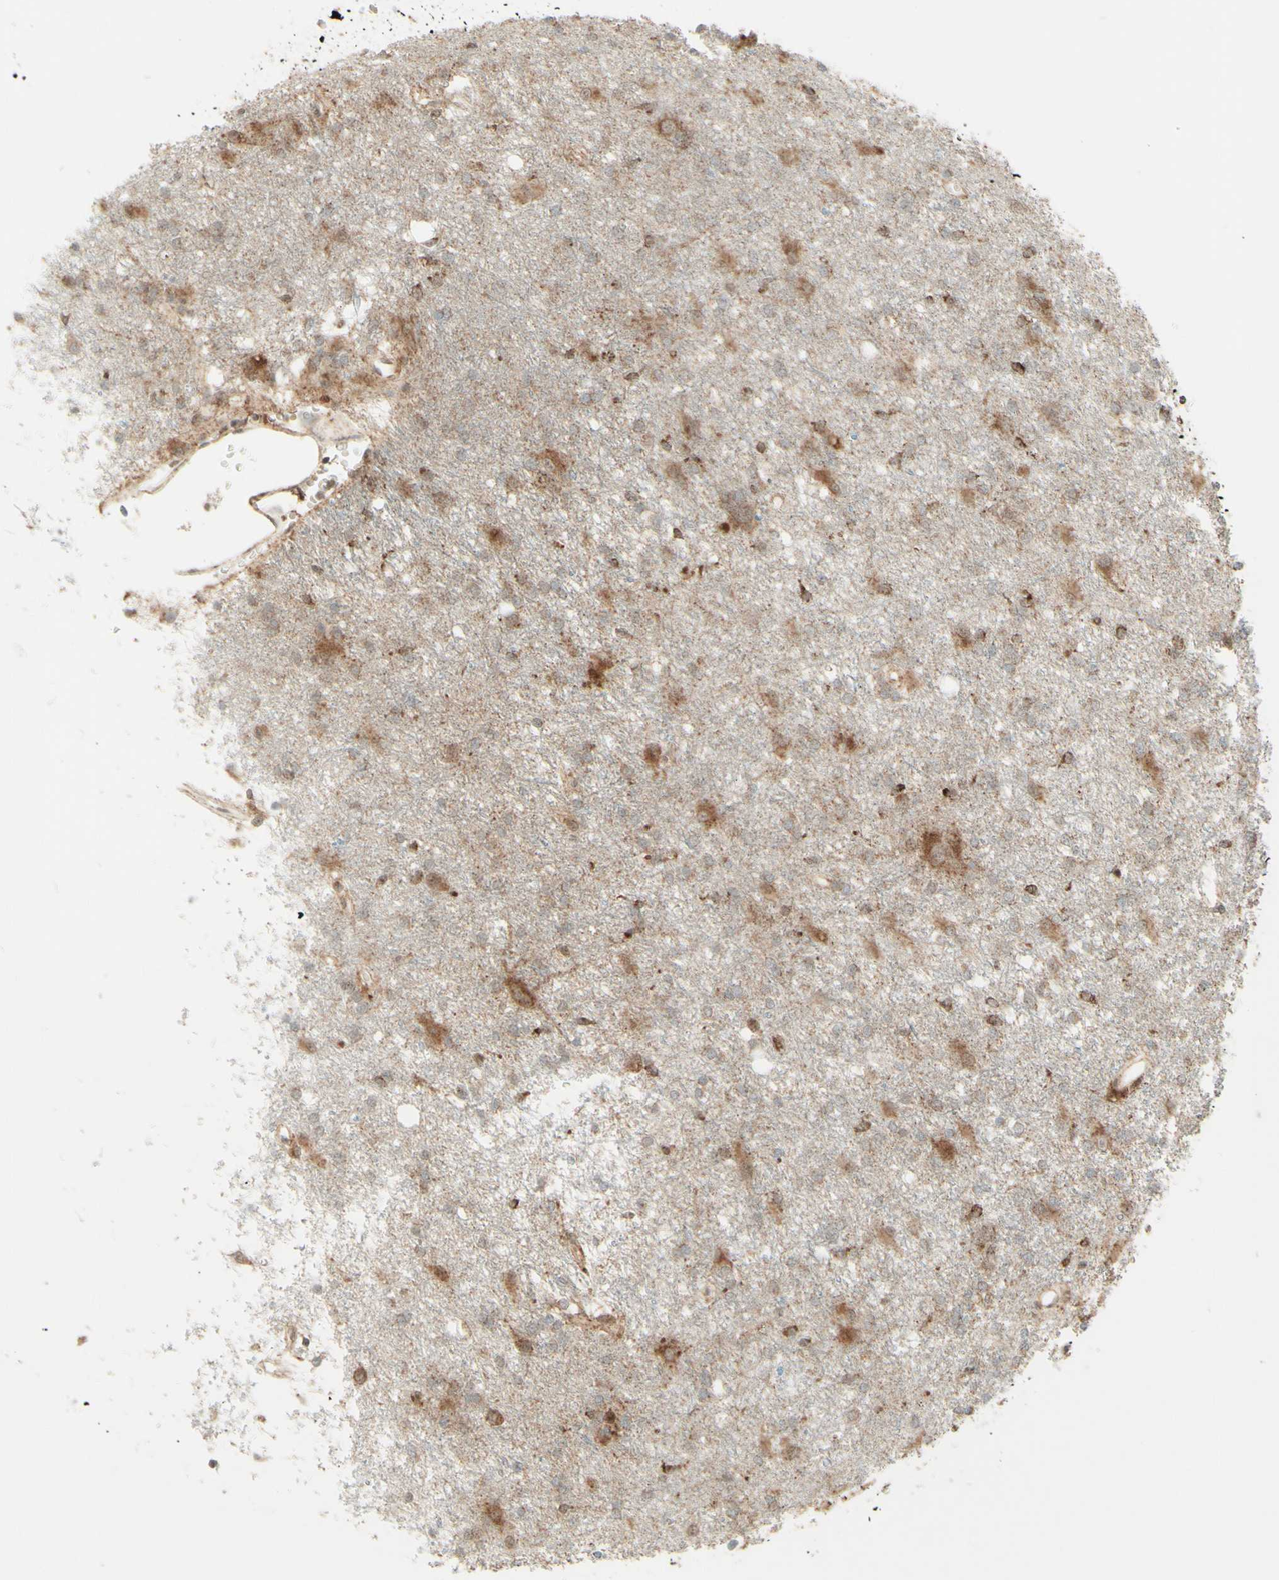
{"staining": {"intensity": "moderate", "quantity": ">75%", "location": "cytoplasmic/membranous"}, "tissue": "glioma", "cell_type": "Tumor cells", "image_type": "cancer", "snomed": [{"axis": "morphology", "description": "Glioma, malignant, High grade"}, {"axis": "topography", "description": "Brain"}], "caption": "A brown stain highlights moderate cytoplasmic/membranous expression of a protein in human malignant glioma (high-grade) tumor cells.", "gene": "DHRS3", "patient": {"sex": "female", "age": 59}}